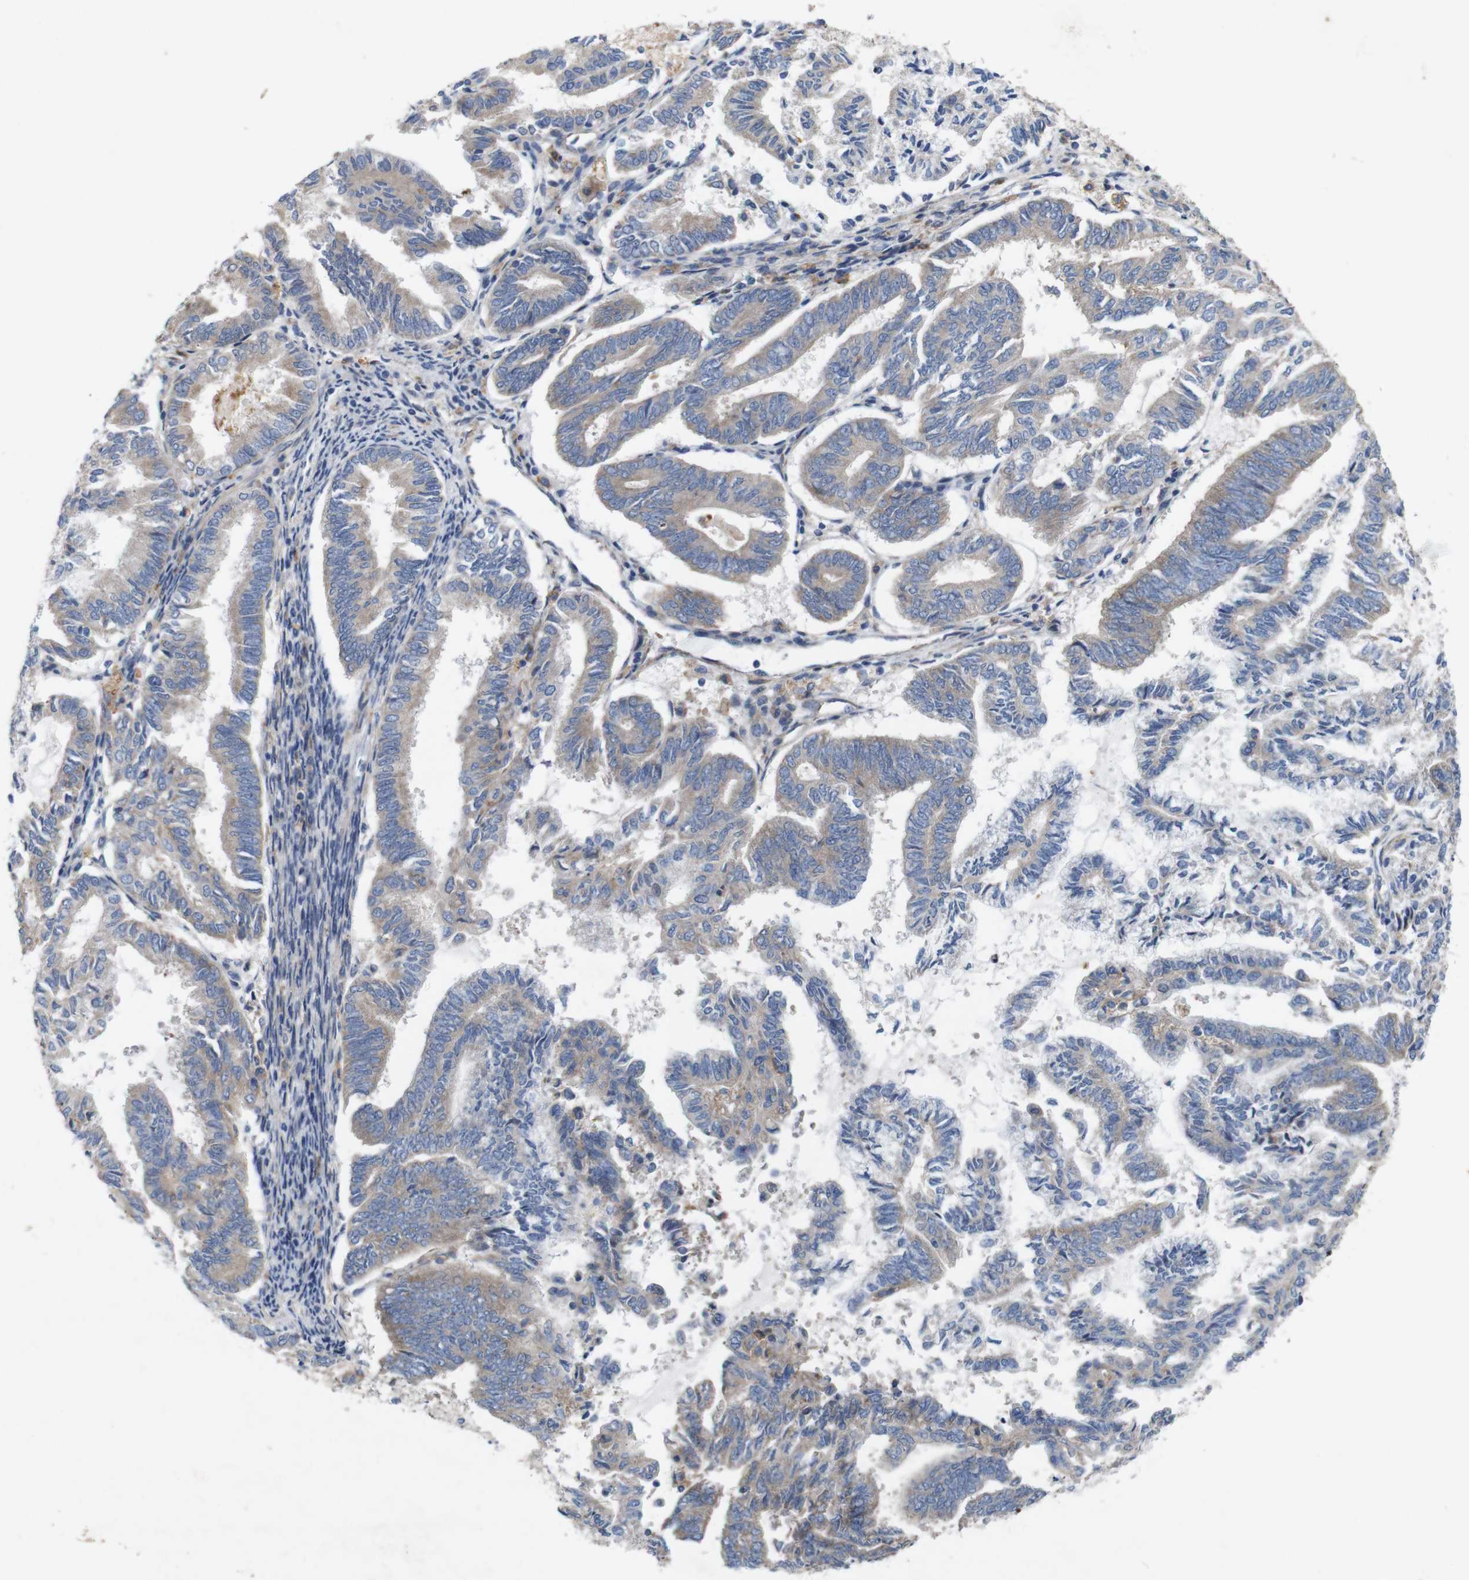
{"staining": {"intensity": "weak", "quantity": ">75%", "location": "cytoplasmic/membranous"}, "tissue": "endometrial cancer", "cell_type": "Tumor cells", "image_type": "cancer", "snomed": [{"axis": "morphology", "description": "Adenocarcinoma, NOS"}, {"axis": "topography", "description": "Endometrium"}], "caption": "Immunohistochemistry (IHC) (DAB (3,3'-diaminobenzidine)) staining of endometrial cancer exhibits weak cytoplasmic/membranous protein positivity in about >75% of tumor cells.", "gene": "SIGLEC8", "patient": {"sex": "female", "age": 86}}